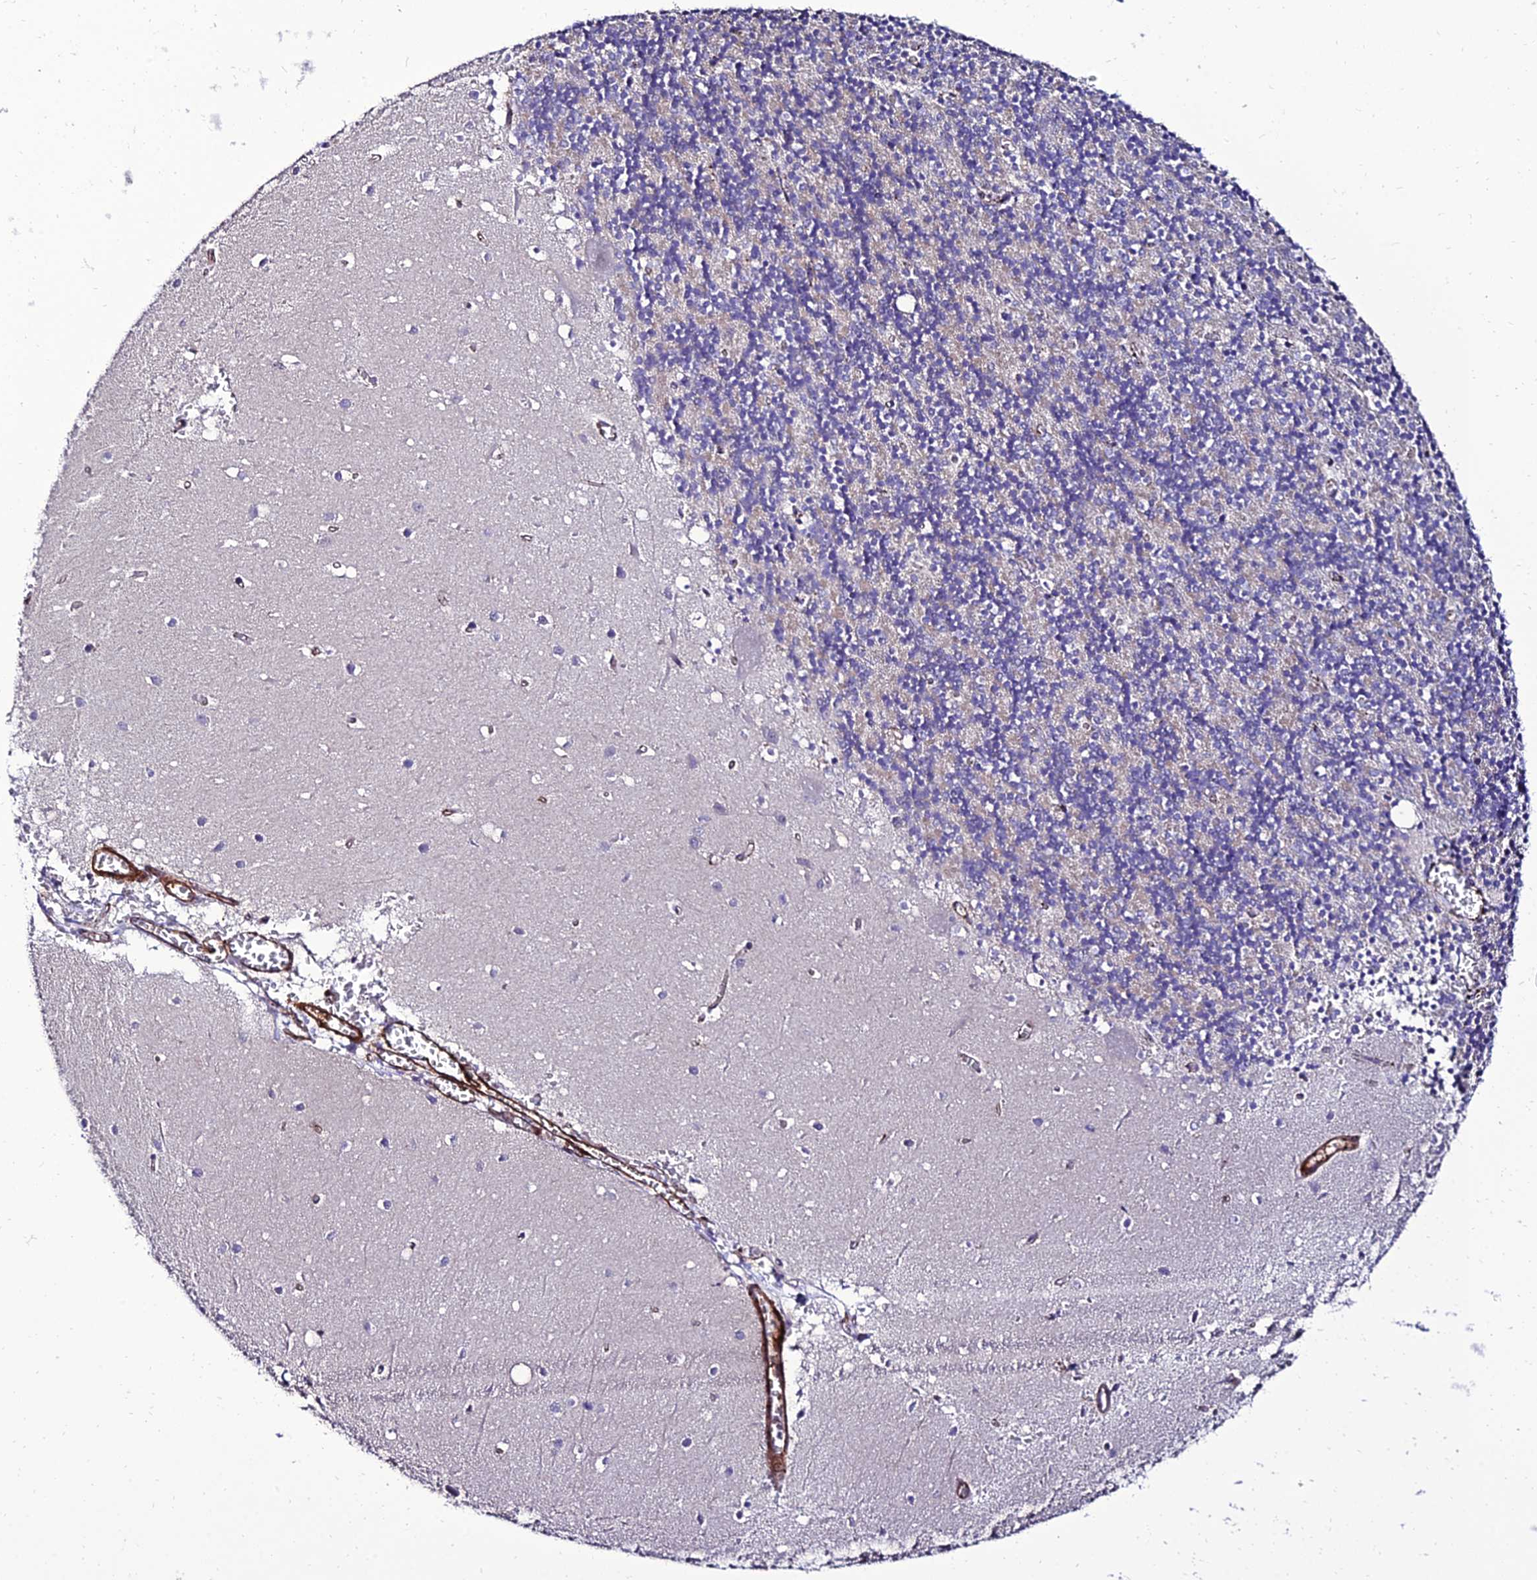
{"staining": {"intensity": "negative", "quantity": "none", "location": "none"}, "tissue": "cerebellum", "cell_type": "Cells in granular layer", "image_type": "normal", "snomed": [{"axis": "morphology", "description": "Normal tissue, NOS"}, {"axis": "topography", "description": "Cerebellum"}], "caption": "Immunohistochemistry of normal human cerebellum displays no staining in cells in granular layer. Nuclei are stained in blue.", "gene": "ALDH3B2", "patient": {"sex": "male", "age": 54}}